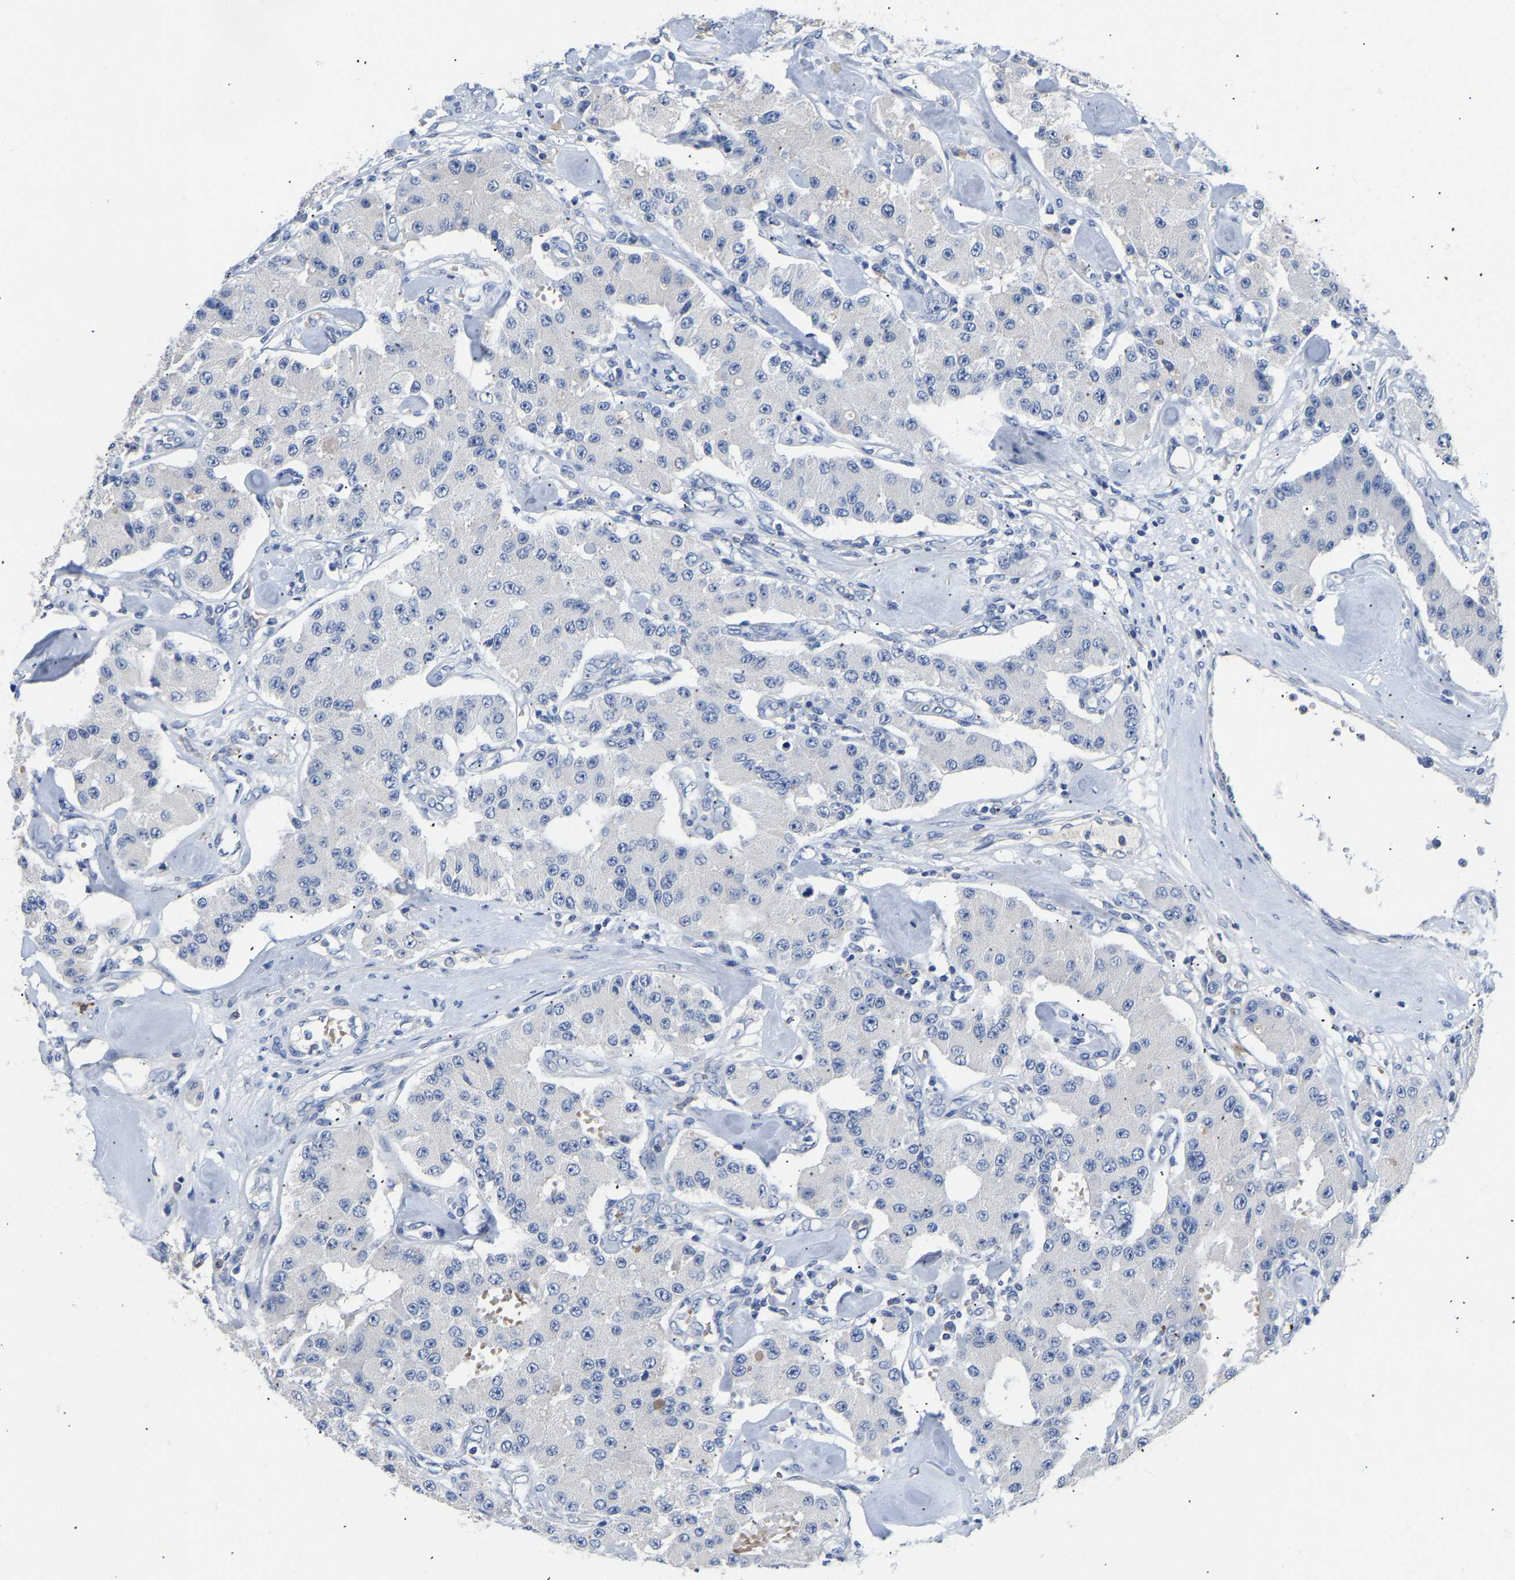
{"staining": {"intensity": "negative", "quantity": "none", "location": "none"}, "tissue": "carcinoid", "cell_type": "Tumor cells", "image_type": "cancer", "snomed": [{"axis": "morphology", "description": "Carcinoid, malignant, NOS"}, {"axis": "topography", "description": "Pancreas"}], "caption": "Immunohistochemistry (IHC) of malignant carcinoid displays no positivity in tumor cells. Brightfield microscopy of IHC stained with DAB (3,3'-diaminobenzidine) (brown) and hematoxylin (blue), captured at high magnification.", "gene": "FGF18", "patient": {"sex": "male", "age": 41}}